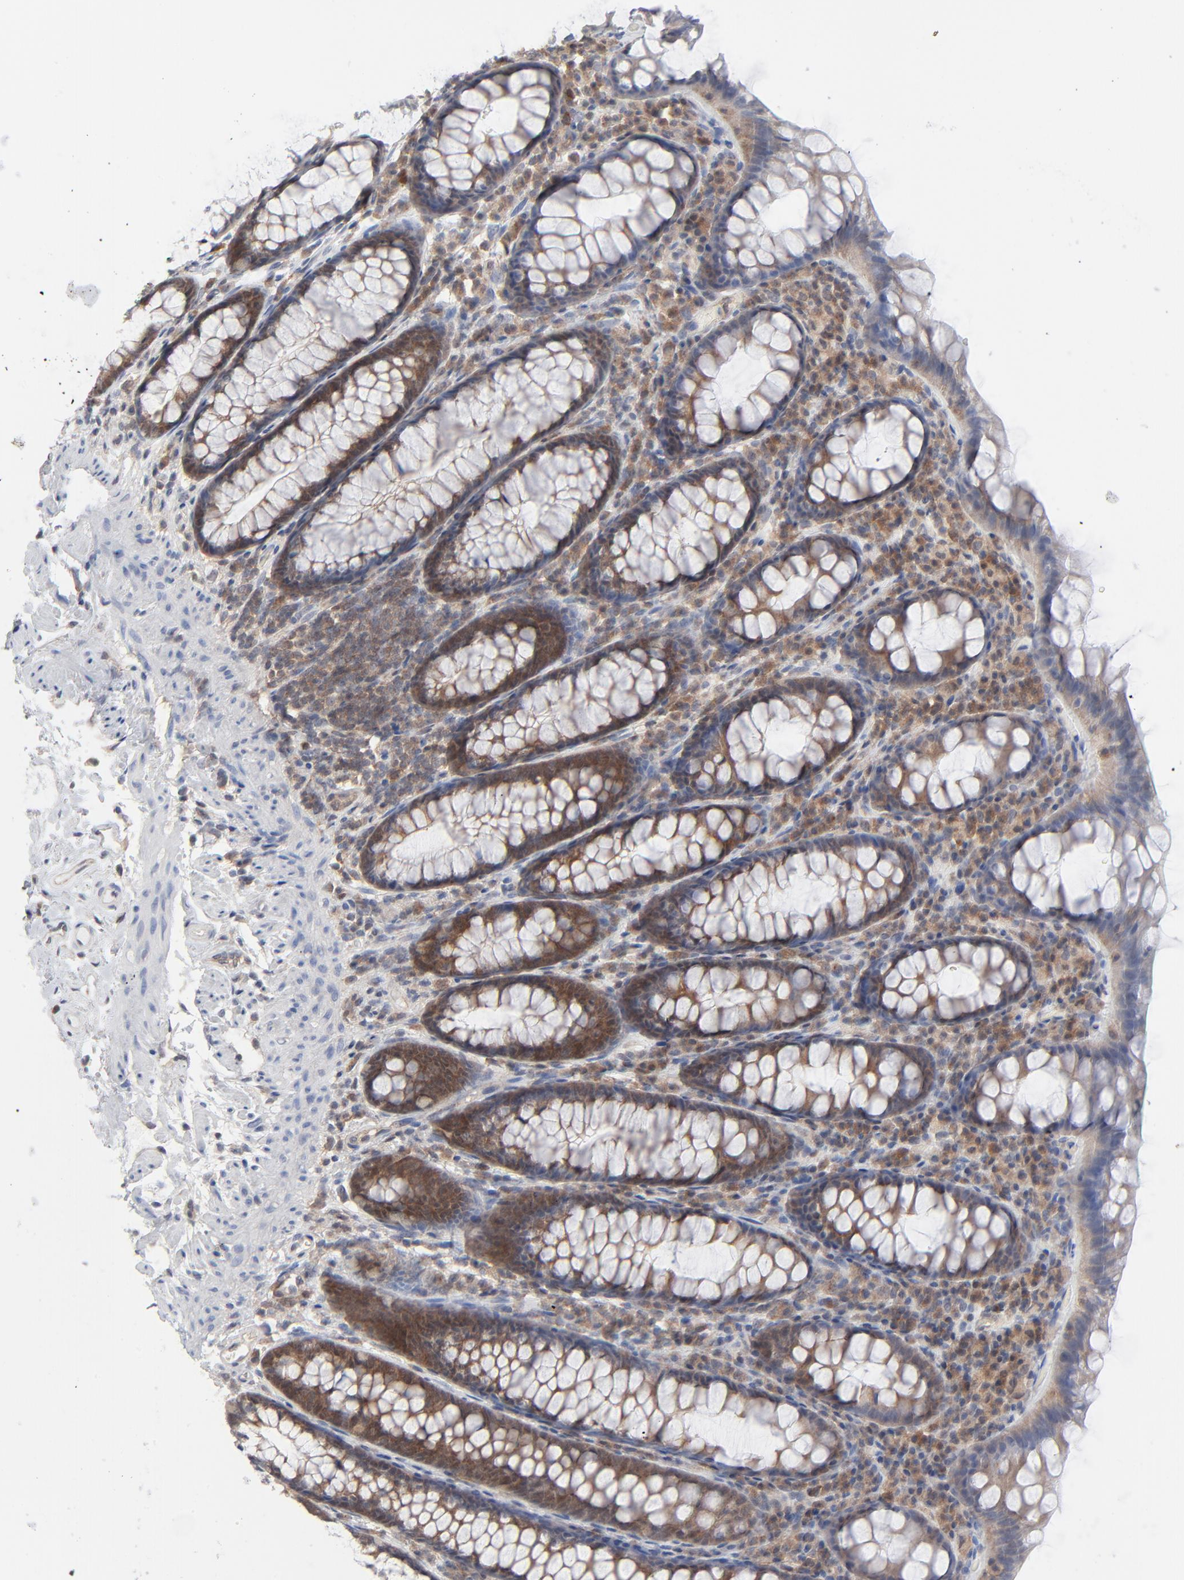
{"staining": {"intensity": "weak", "quantity": ">75%", "location": "cytoplasmic/membranous"}, "tissue": "rectum", "cell_type": "Glandular cells", "image_type": "normal", "snomed": [{"axis": "morphology", "description": "Normal tissue, NOS"}, {"axis": "topography", "description": "Rectum"}], "caption": "Rectum stained with IHC reveals weak cytoplasmic/membranous staining in approximately >75% of glandular cells.", "gene": "RPS6KB1", "patient": {"sex": "male", "age": 92}}